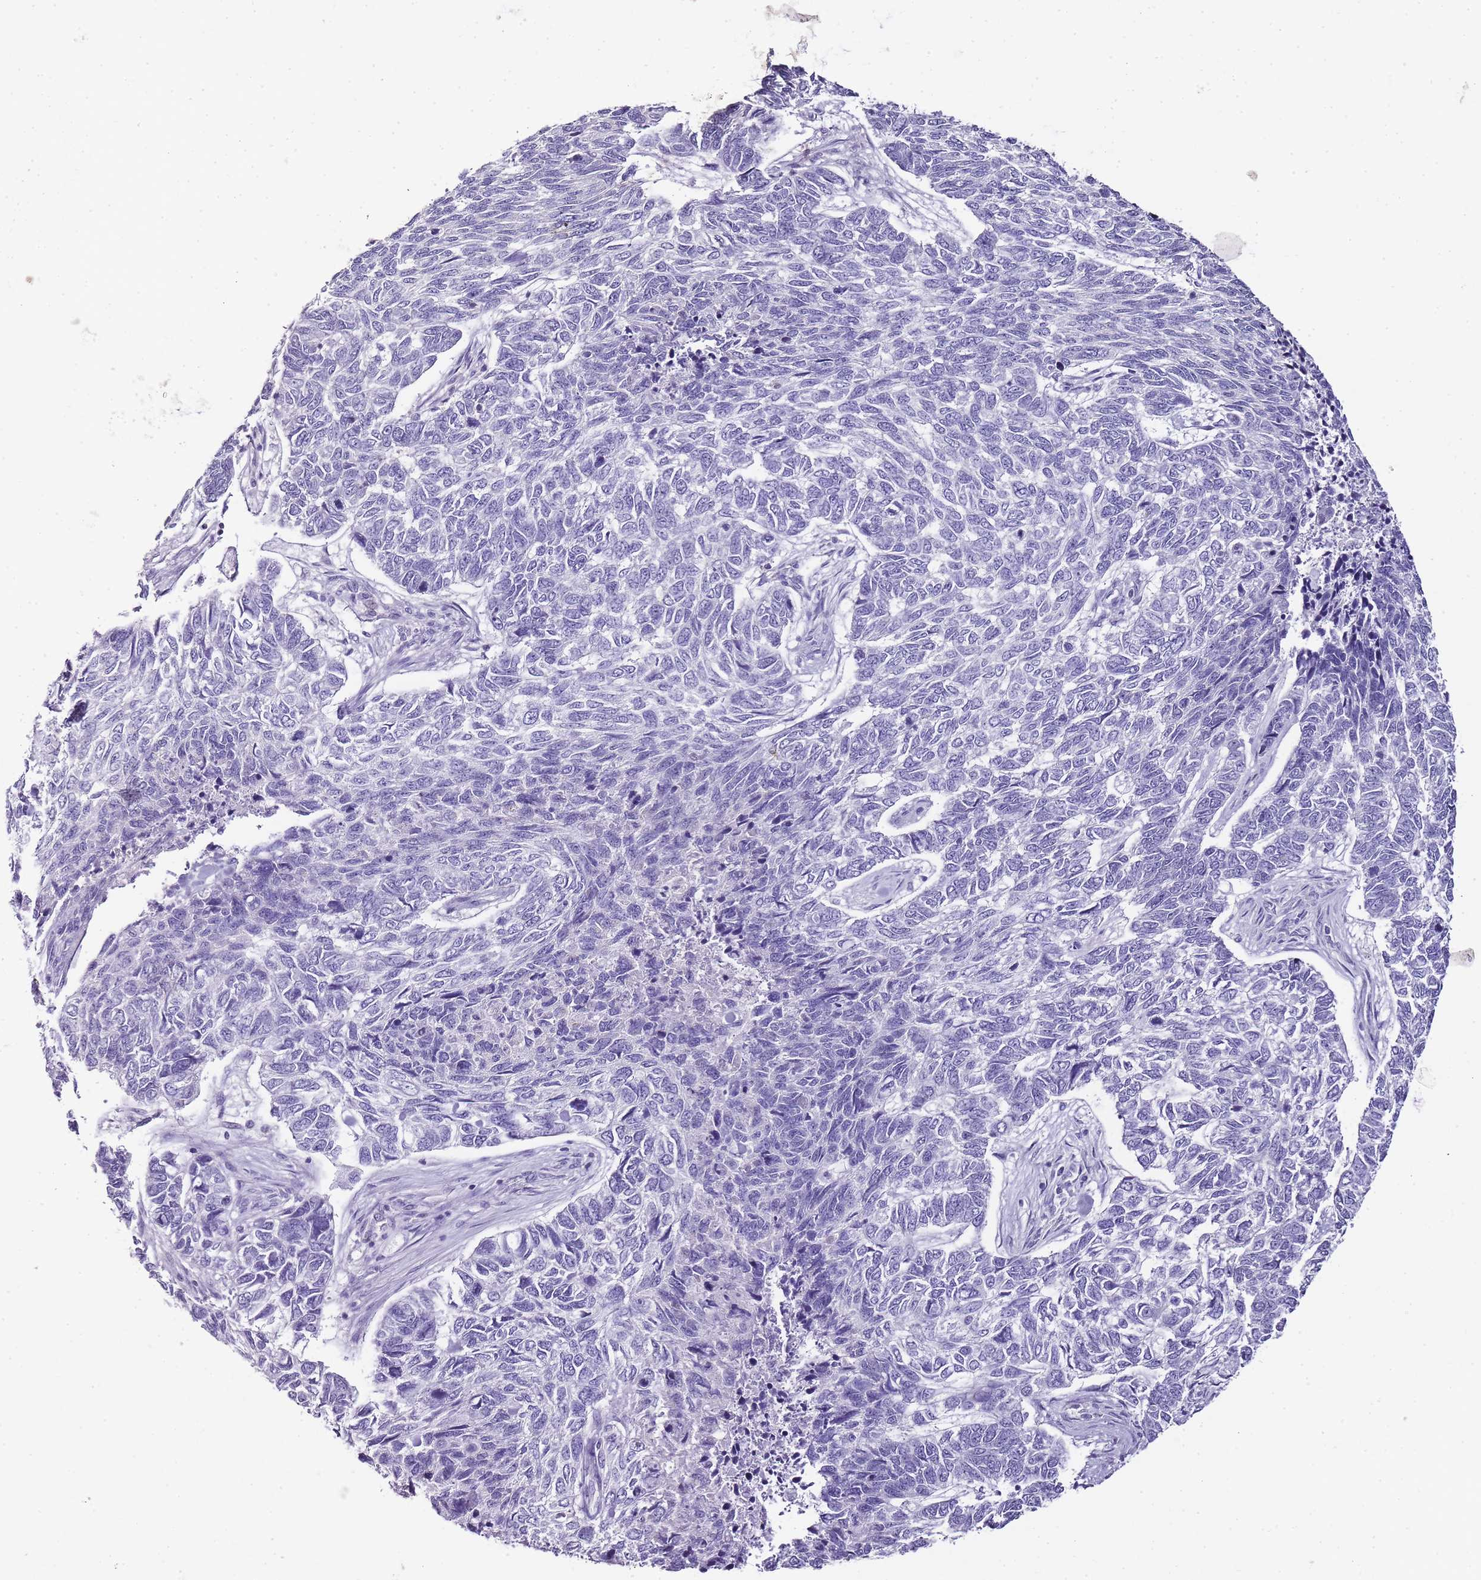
{"staining": {"intensity": "negative", "quantity": "none", "location": "none"}, "tissue": "skin cancer", "cell_type": "Tumor cells", "image_type": "cancer", "snomed": [{"axis": "morphology", "description": "Basal cell carcinoma"}, {"axis": "topography", "description": "Skin"}], "caption": "IHC of skin cancer demonstrates no positivity in tumor cells.", "gene": "ZBP1", "patient": {"sex": "female", "age": 65}}